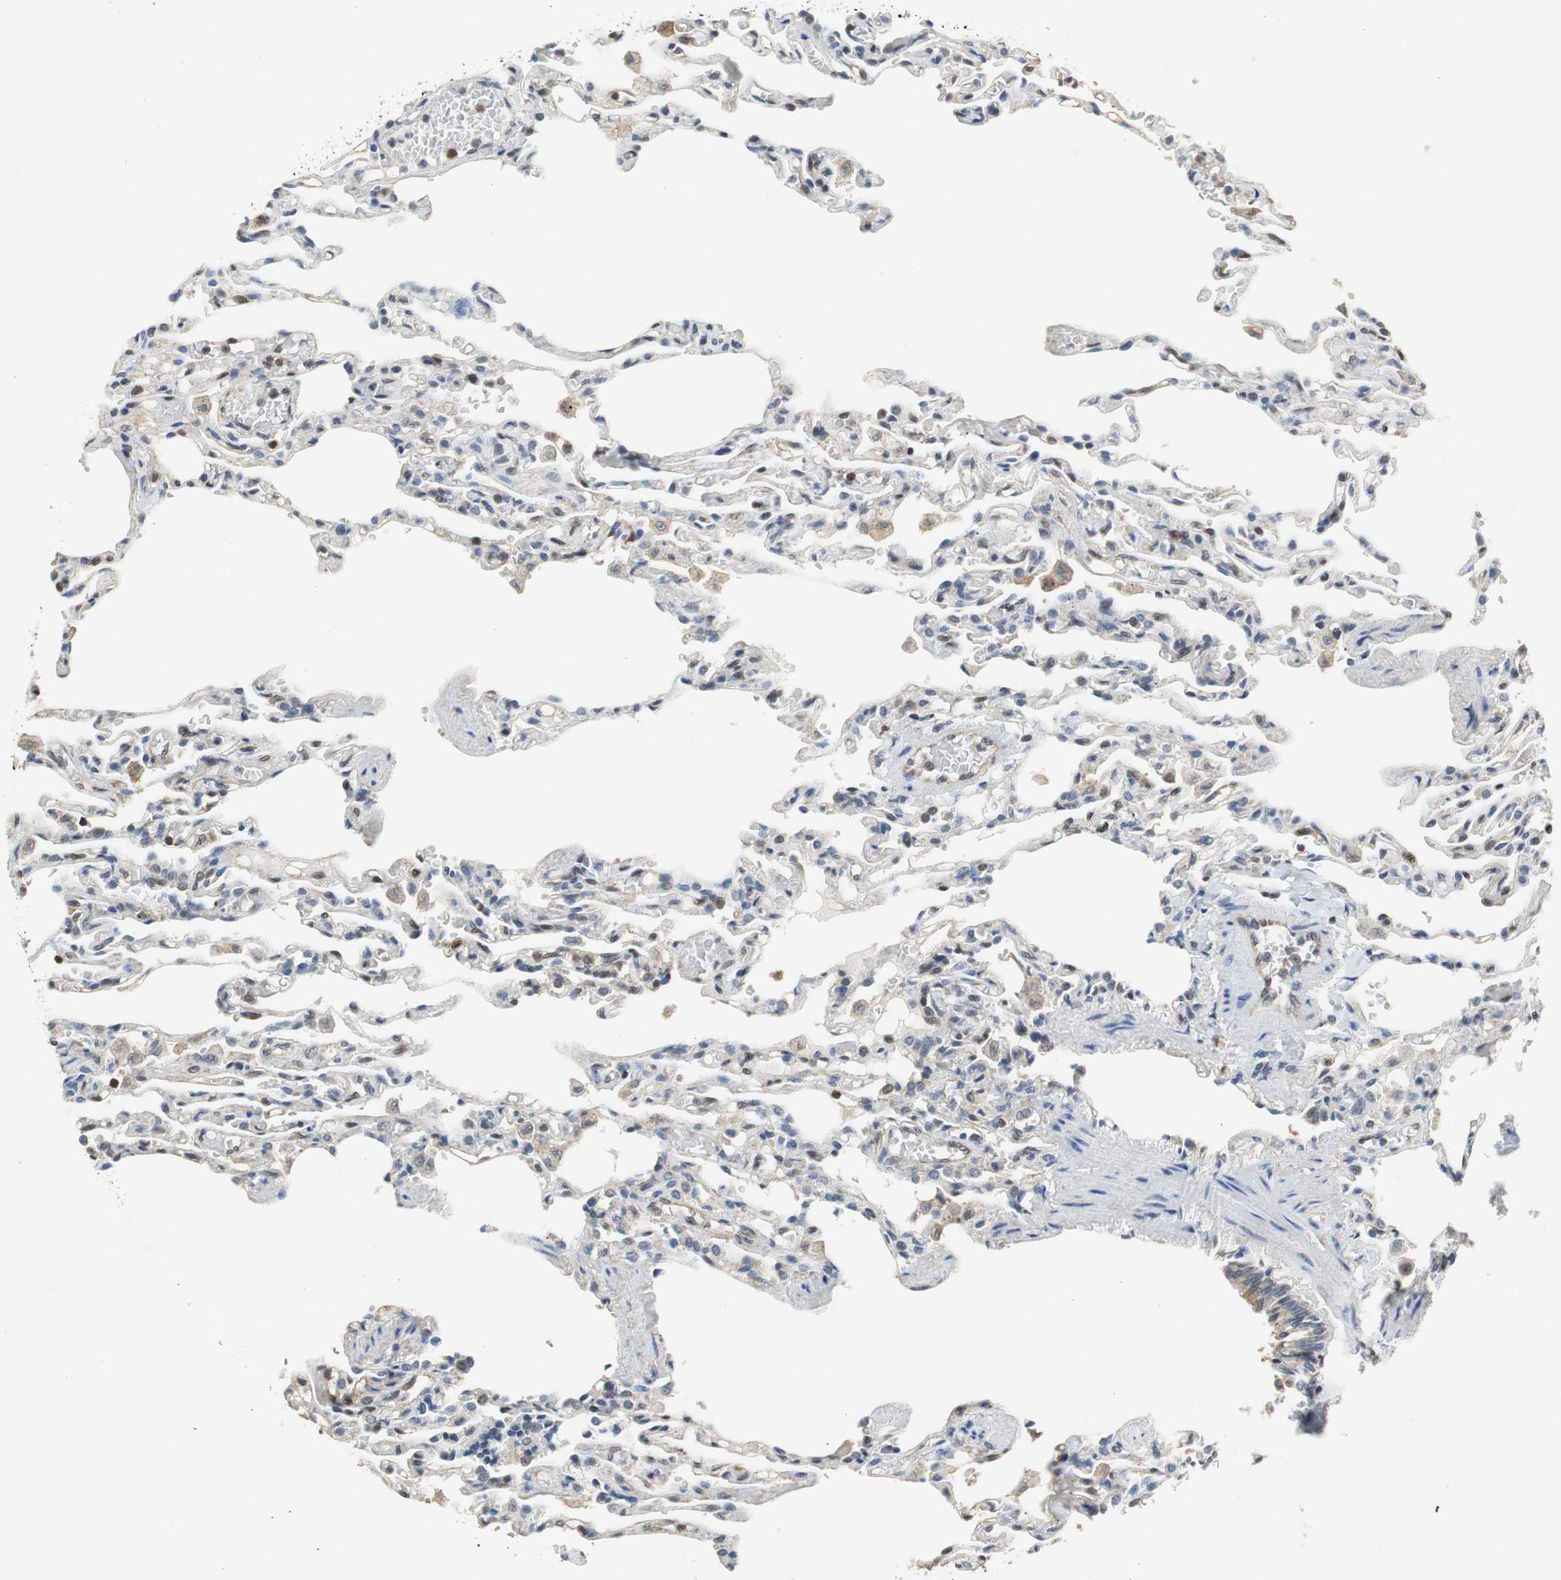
{"staining": {"intensity": "weak", "quantity": "25%-75%", "location": "cytoplasmic/membranous"}, "tissue": "lung", "cell_type": "Alveolar cells", "image_type": "normal", "snomed": [{"axis": "morphology", "description": "Normal tissue, NOS"}, {"axis": "topography", "description": "Lung"}], "caption": "Protein analysis of unremarkable lung demonstrates weak cytoplasmic/membranous staining in about 25%-75% of alveolar cells. The protein of interest is stained brown, and the nuclei are stained in blue (DAB IHC with brightfield microscopy, high magnification).", "gene": "GSDMD", "patient": {"sex": "male", "age": 21}}